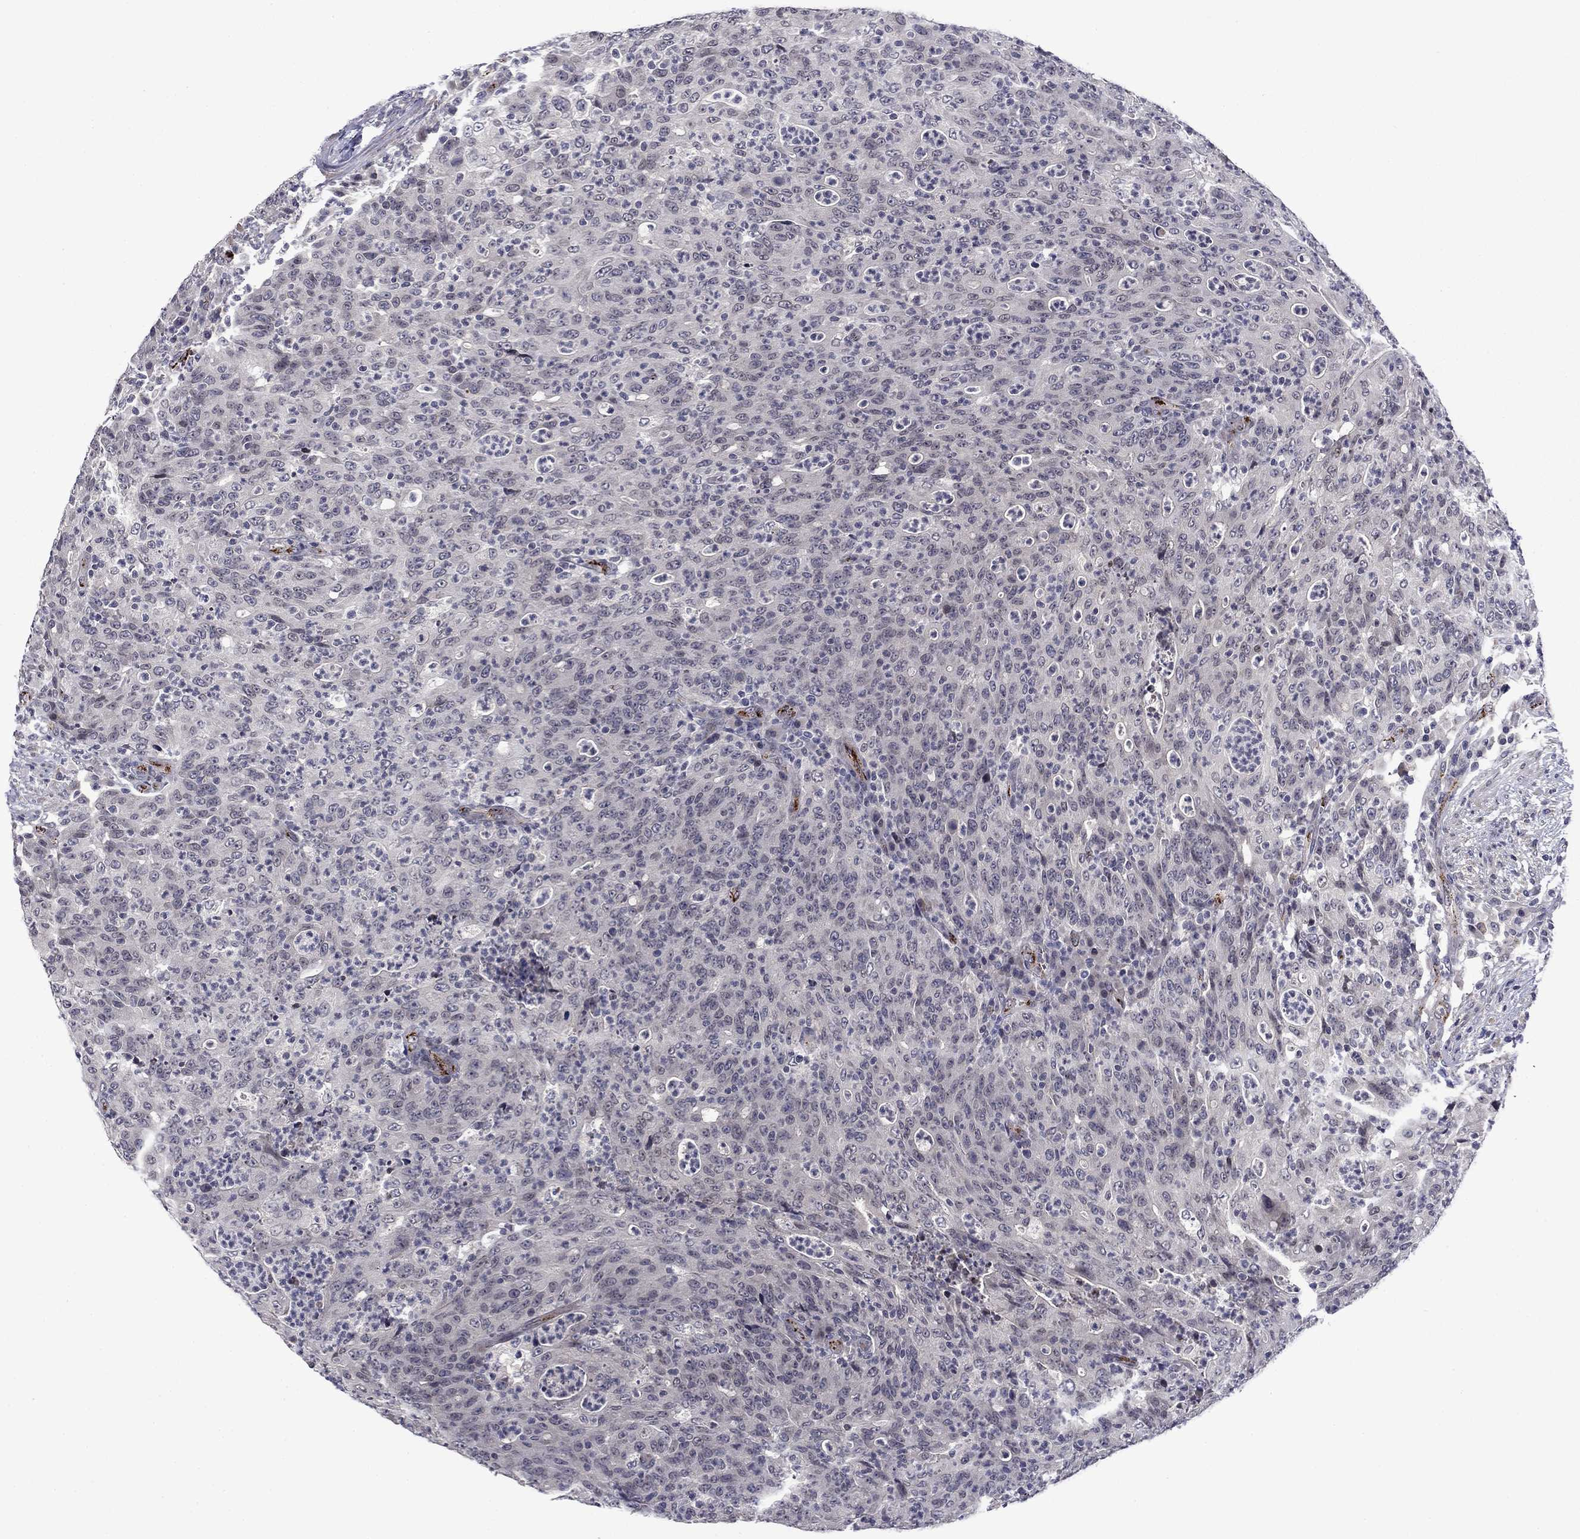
{"staining": {"intensity": "negative", "quantity": "none", "location": "none"}, "tissue": "colorectal cancer", "cell_type": "Tumor cells", "image_type": "cancer", "snomed": [{"axis": "morphology", "description": "Adenocarcinoma, NOS"}, {"axis": "topography", "description": "Colon"}], "caption": "Human colorectal adenocarcinoma stained for a protein using IHC exhibits no expression in tumor cells.", "gene": "SLITRK1", "patient": {"sex": "male", "age": 70}}